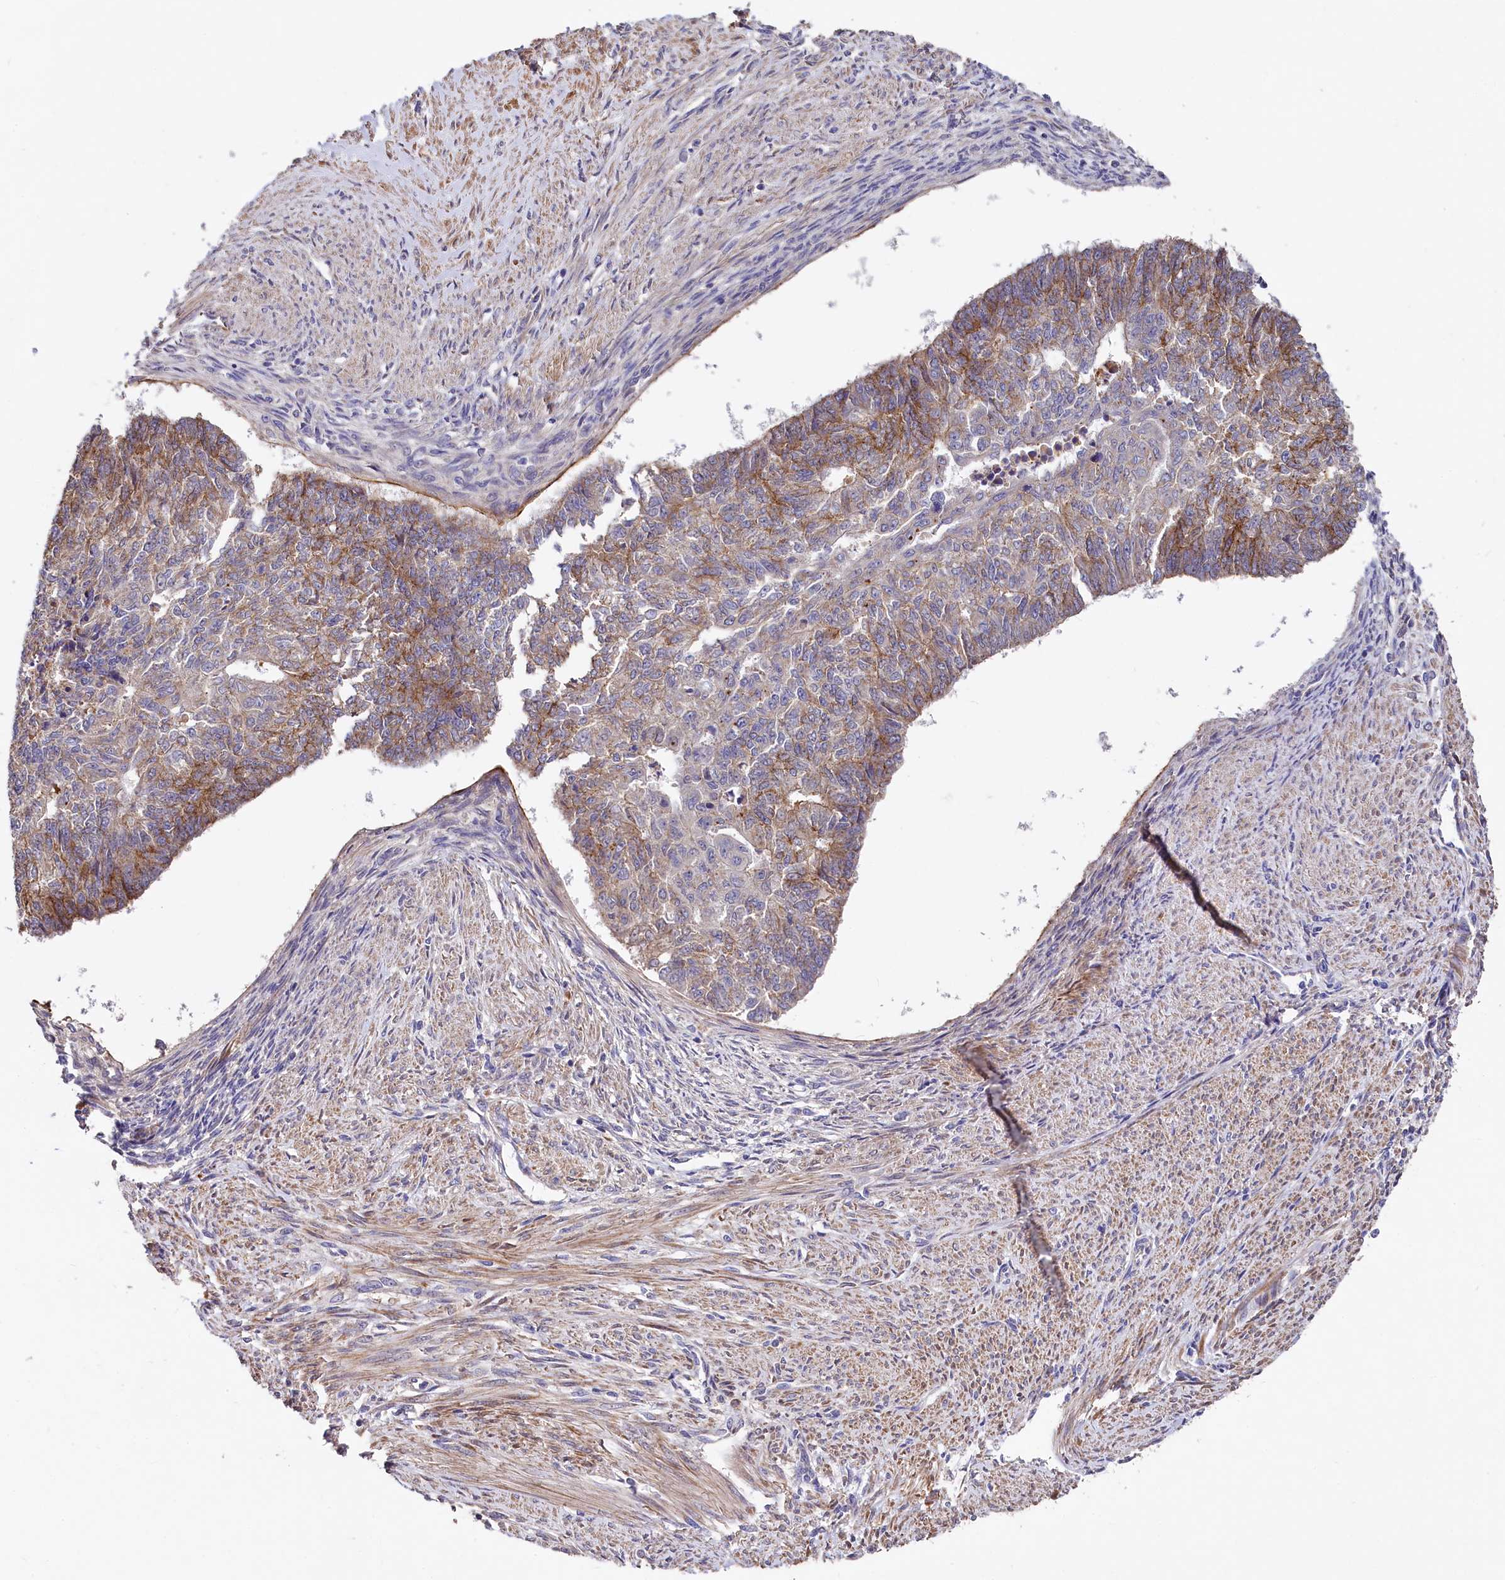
{"staining": {"intensity": "moderate", "quantity": "25%-75%", "location": "cytoplasmic/membranous"}, "tissue": "endometrial cancer", "cell_type": "Tumor cells", "image_type": "cancer", "snomed": [{"axis": "morphology", "description": "Adenocarcinoma, NOS"}, {"axis": "topography", "description": "Endometrium"}], "caption": "IHC staining of endometrial adenocarcinoma, which displays medium levels of moderate cytoplasmic/membranous staining in about 25%-75% of tumor cells indicating moderate cytoplasmic/membranous protein staining. The staining was performed using DAB (brown) for protein detection and nuclei were counterstained in hematoxylin (blue).", "gene": "SPRYD3", "patient": {"sex": "female", "age": 32}}